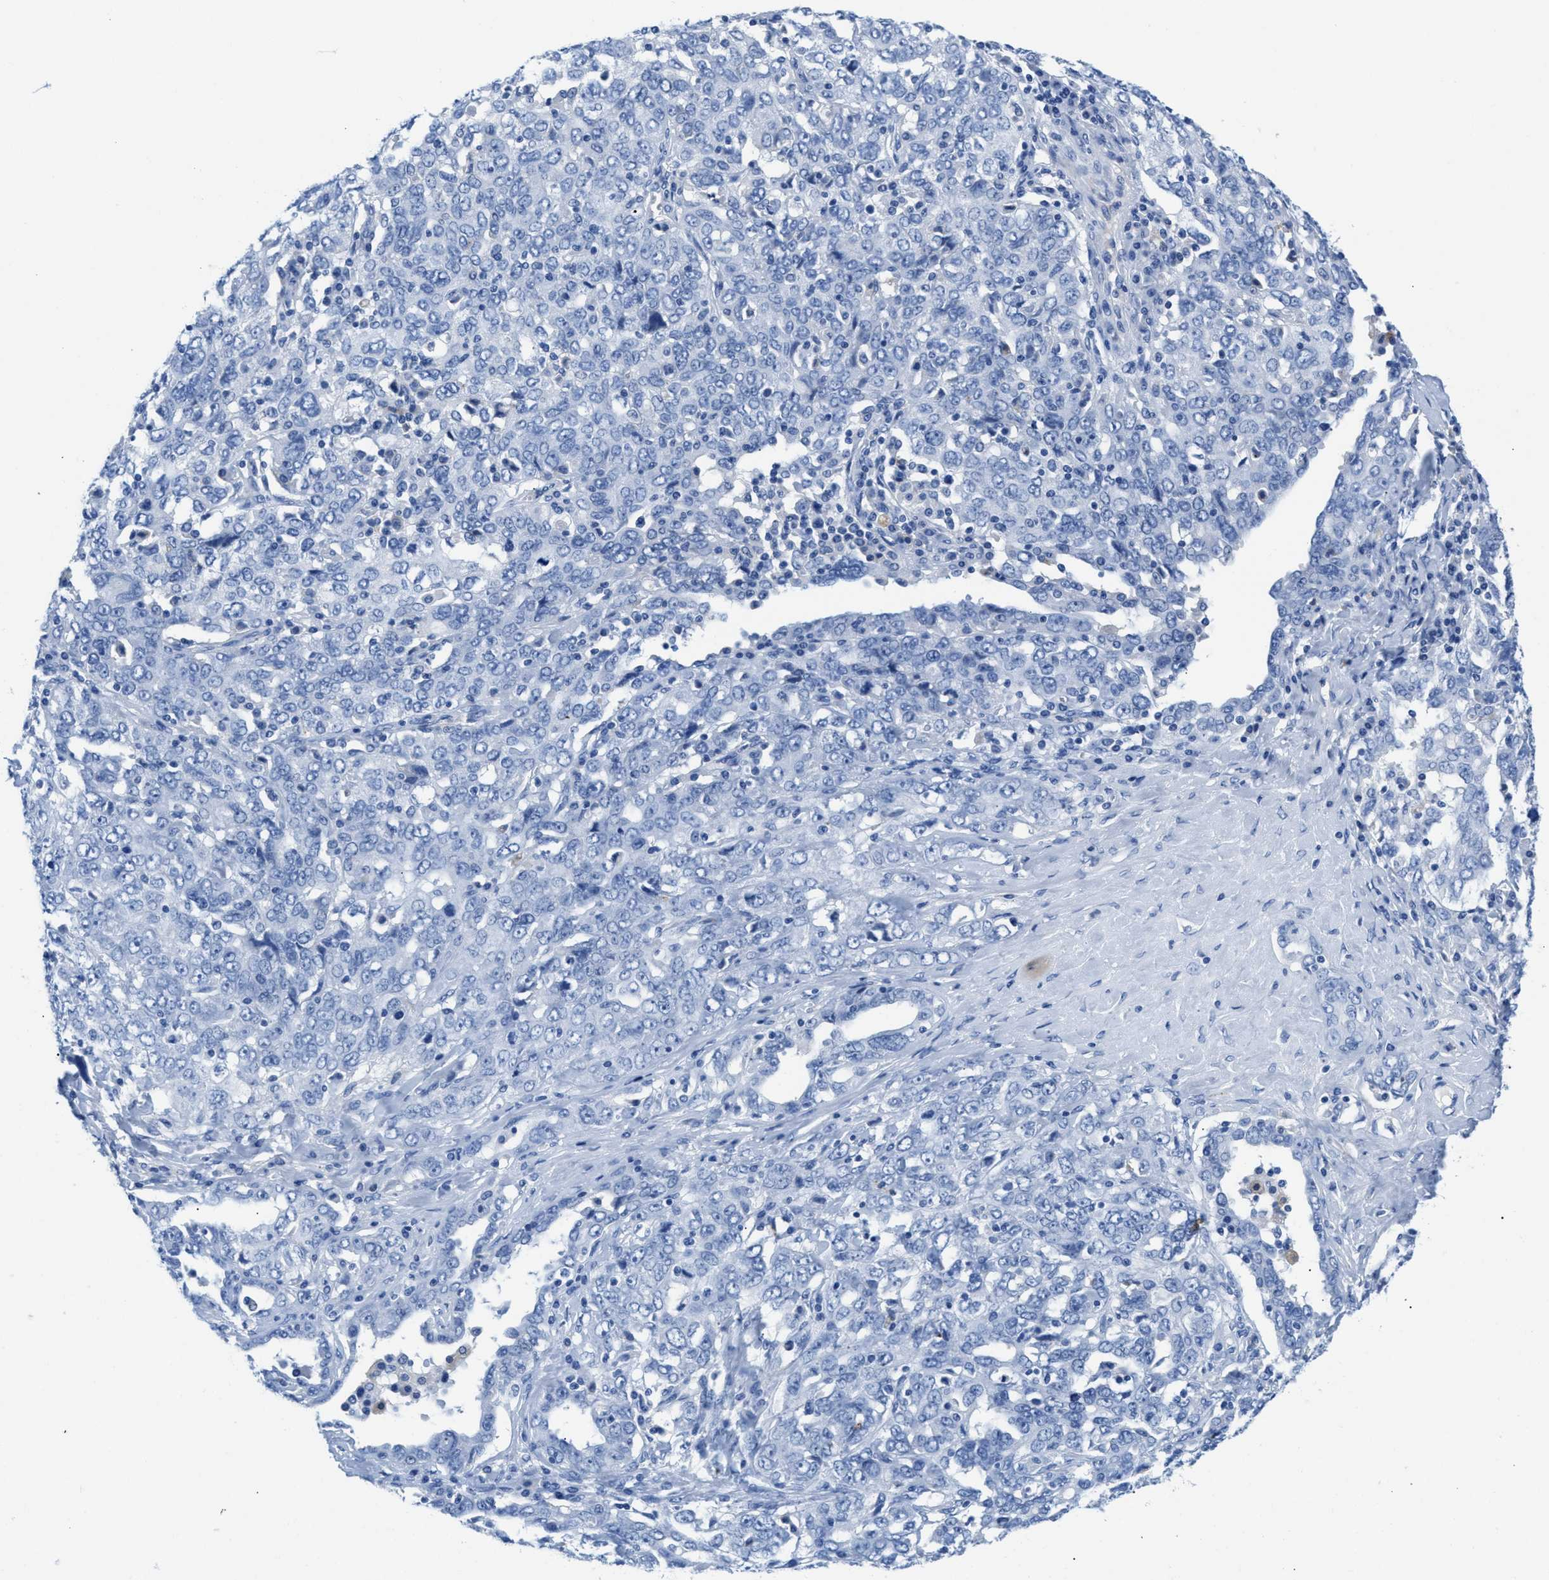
{"staining": {"intensity": "negative", "quantity": "none", "location": "none"}, "tissue": "ovarian cancer", "cell_type": "Tumor cells", "image_type": "cancer", "snomed": [{"axis": "morphology", "description": "Carcinoma, endometroid"}, {"axis": "topography", "description": "Ovary"}], "caption": "The micrograph shows no staining of tumor cells in ovarian endometroid carcinoma. (DAB (3,3'-diaminobenzidine) IHC, high magnification).", "gene": "SLFN13", "patient": {"sex": "female", "age": 62}}